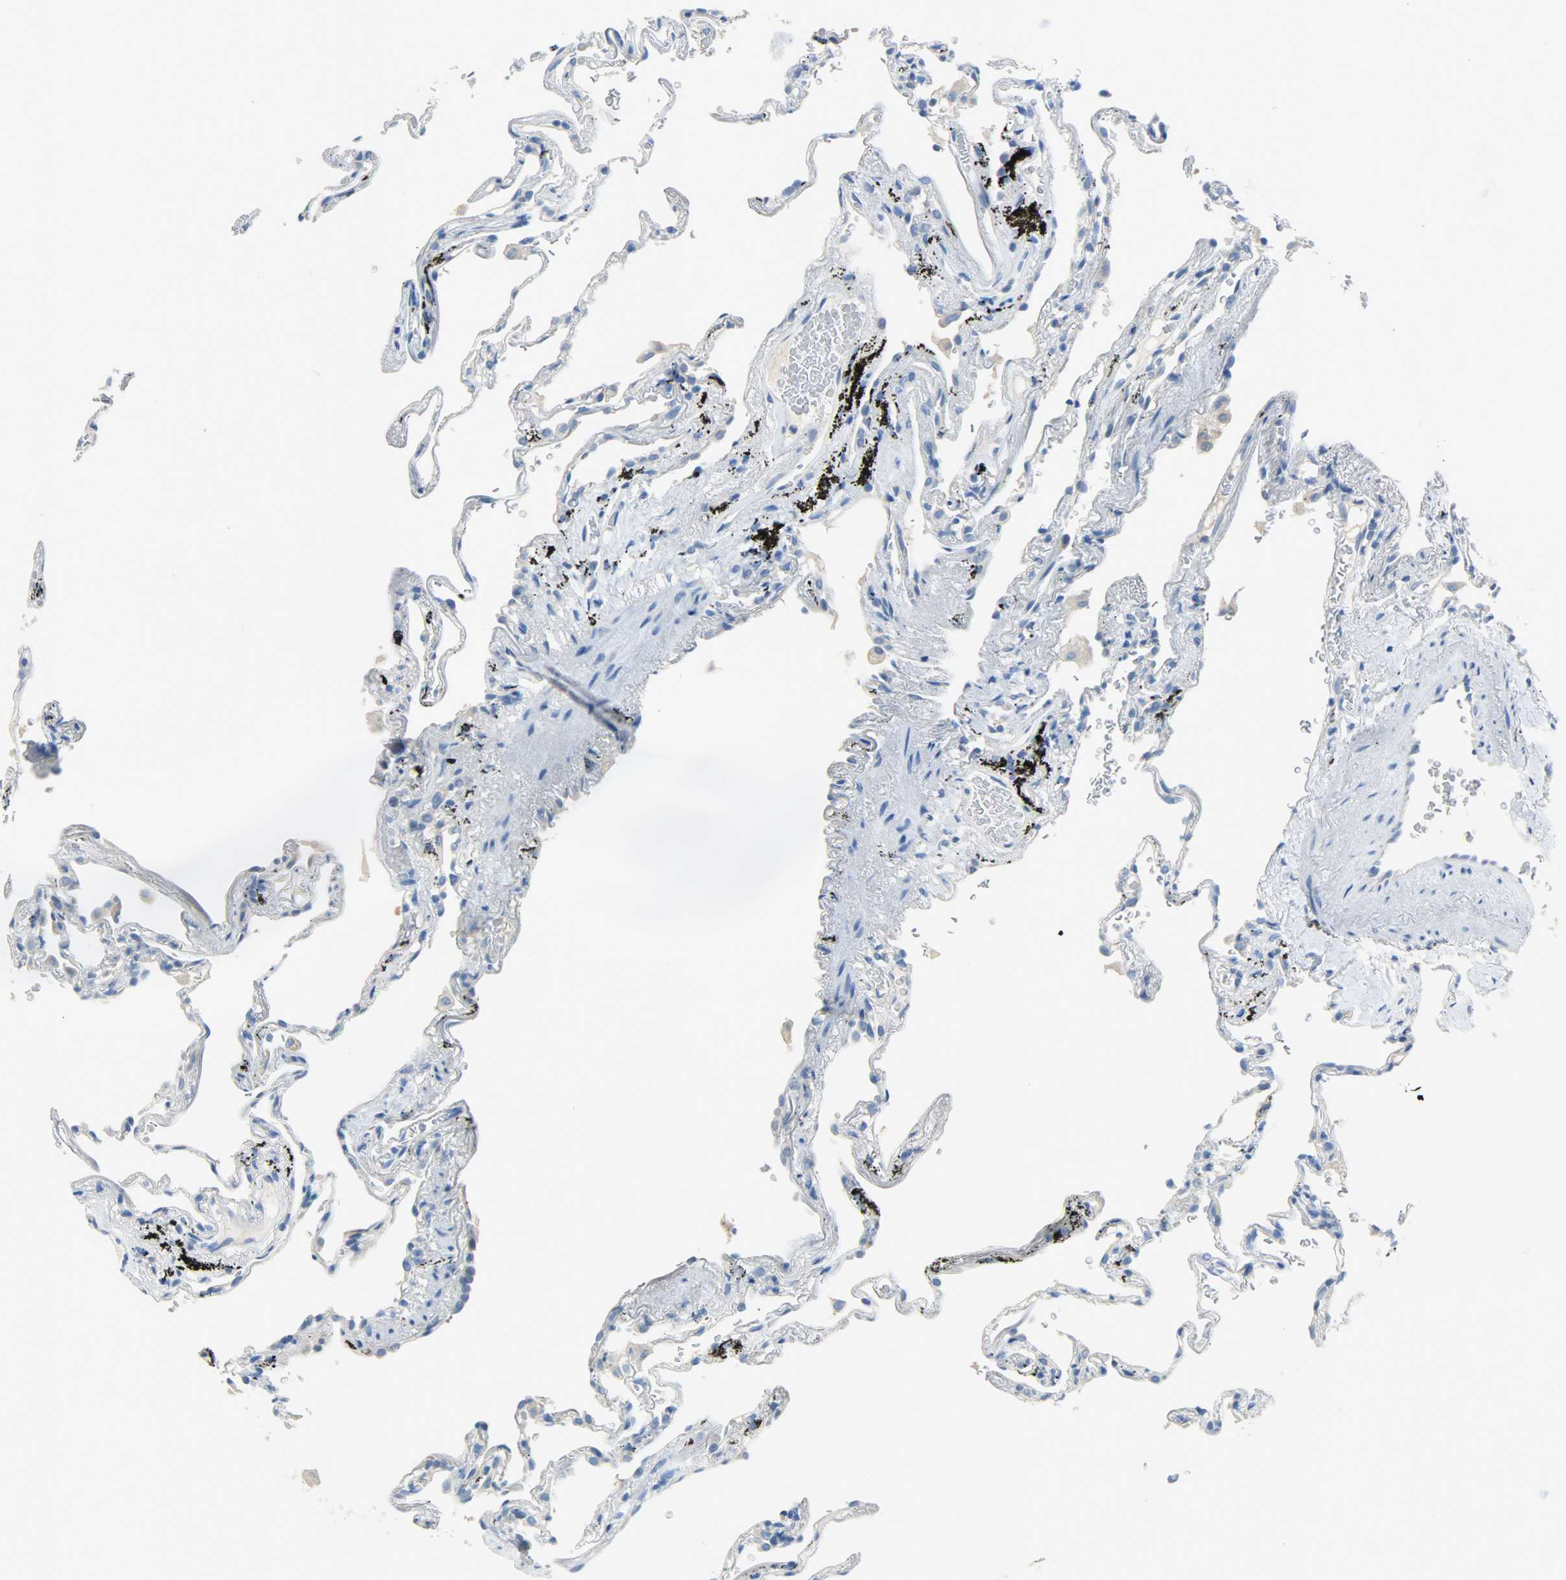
{"staining": {"intensity": "negative", "quantity": "none", "location": "none"}, "tissue": "lung", "cell_type": "Alveolar cells", "image_type": "normal", "snomed": [{"axis": "morphology", "description": "Normal tissue, NOS"}, {"axis": "morphology", "description": "Inflammation, NOS"}, {"axis": "topography", "description": "Lung"}], "caption": "IHC photomicrograph of normal lung: human lung stained with DAB demonstrates no significant protein staining in alveolar cells.", "gene": "PROM1", "patient": {"sex": "male", "age": 69}}